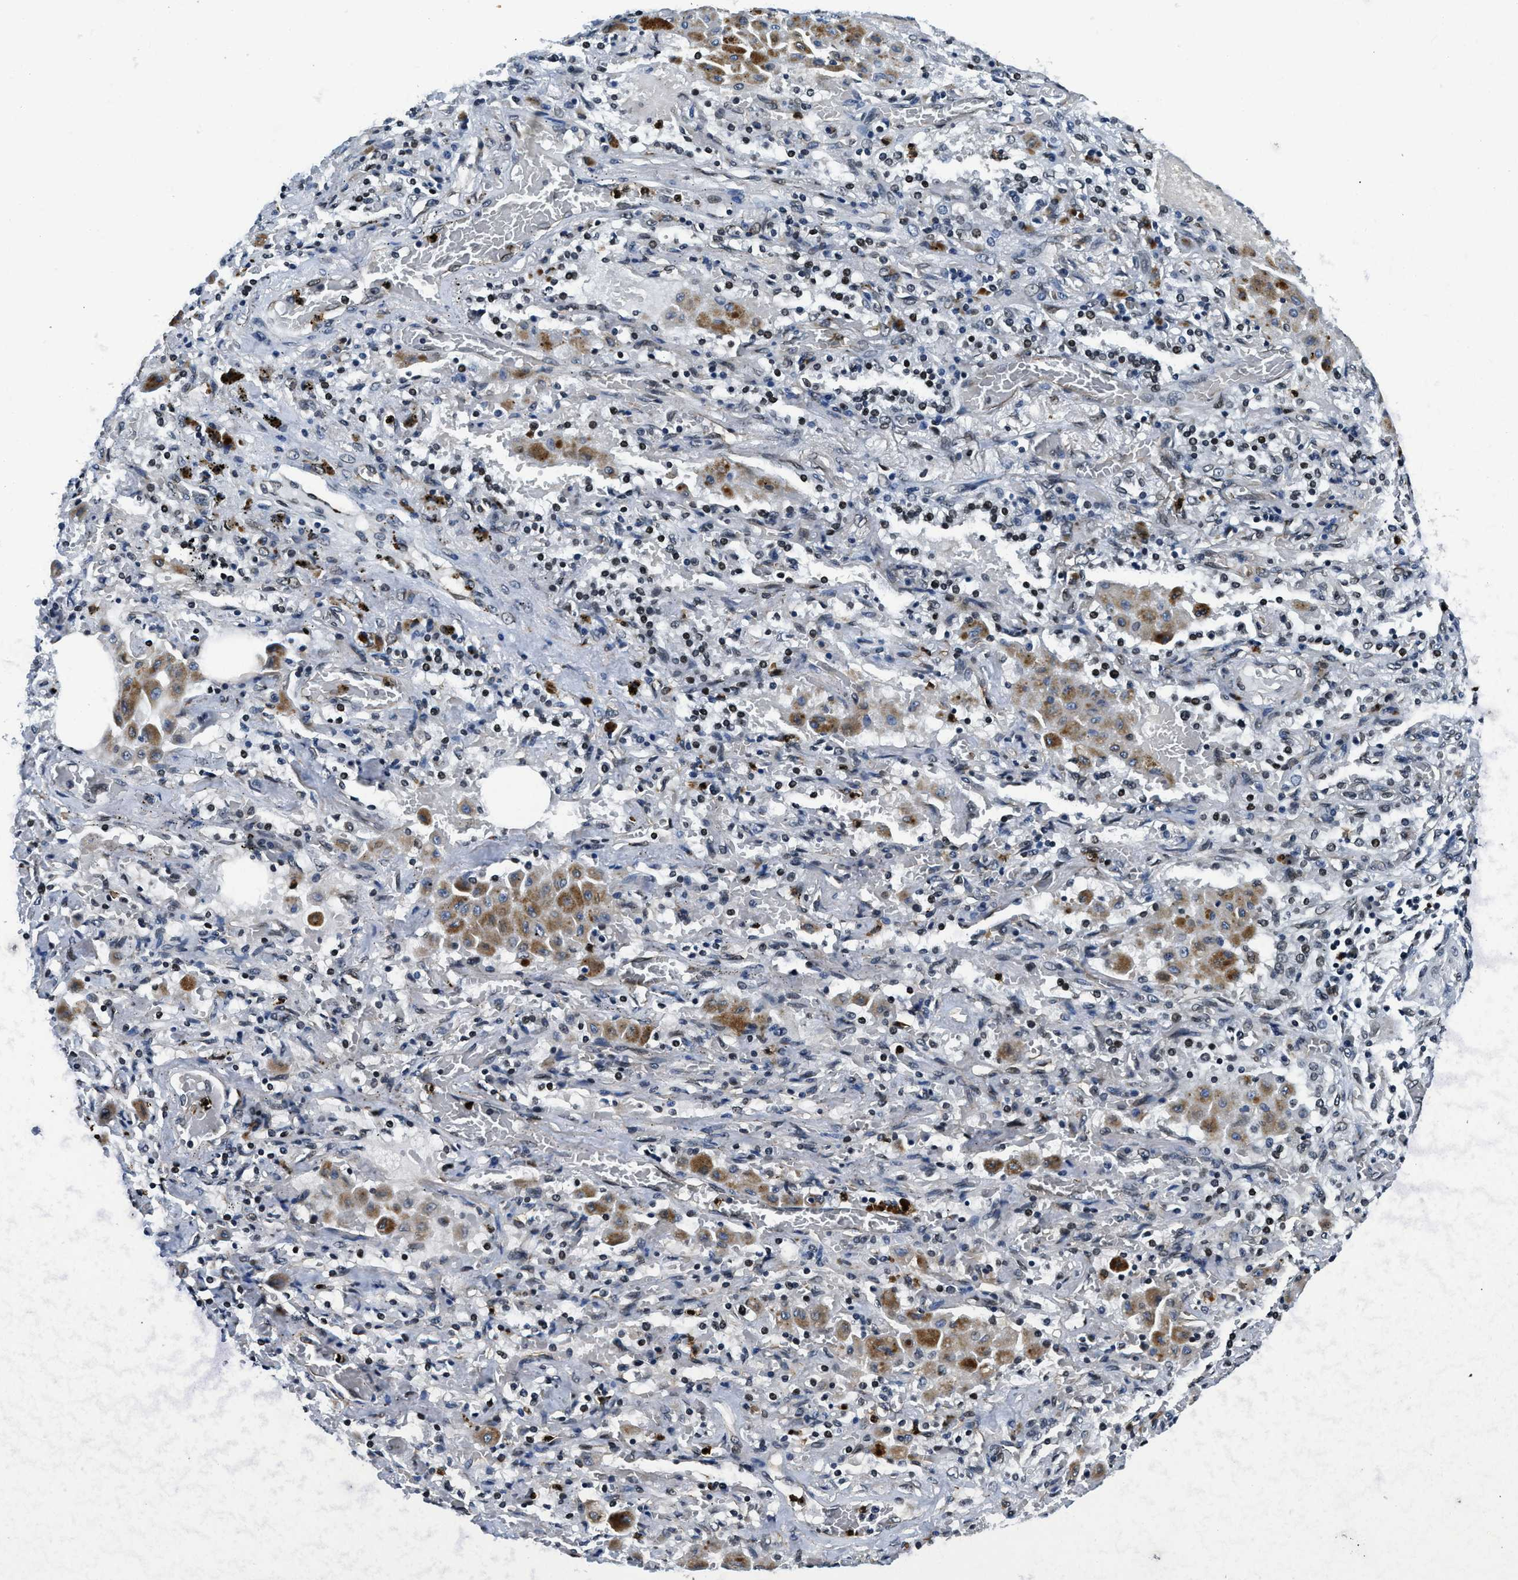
{"staining": {"intensity": "negative", "quantity": "none", "location": "none"}, "tissue": "lung cancer", "cell_type": "Tumor cells", "image_type": "cancer", "snomed": [{"axis": "morphology", "description": "Squamous cell carcinoma, NOS"}, {"axis": "topography", "description": "Lung"}], "caption": "This photomicrograph is of lung squamous cell carcinoma stained with immunohistochemistry to label a protein in brown with the nuclei are counter-stained blue. There is no positivity in tumor cells.", "gene": "ZC3HC1", "patient": {"sex": "female", "age": 47}}